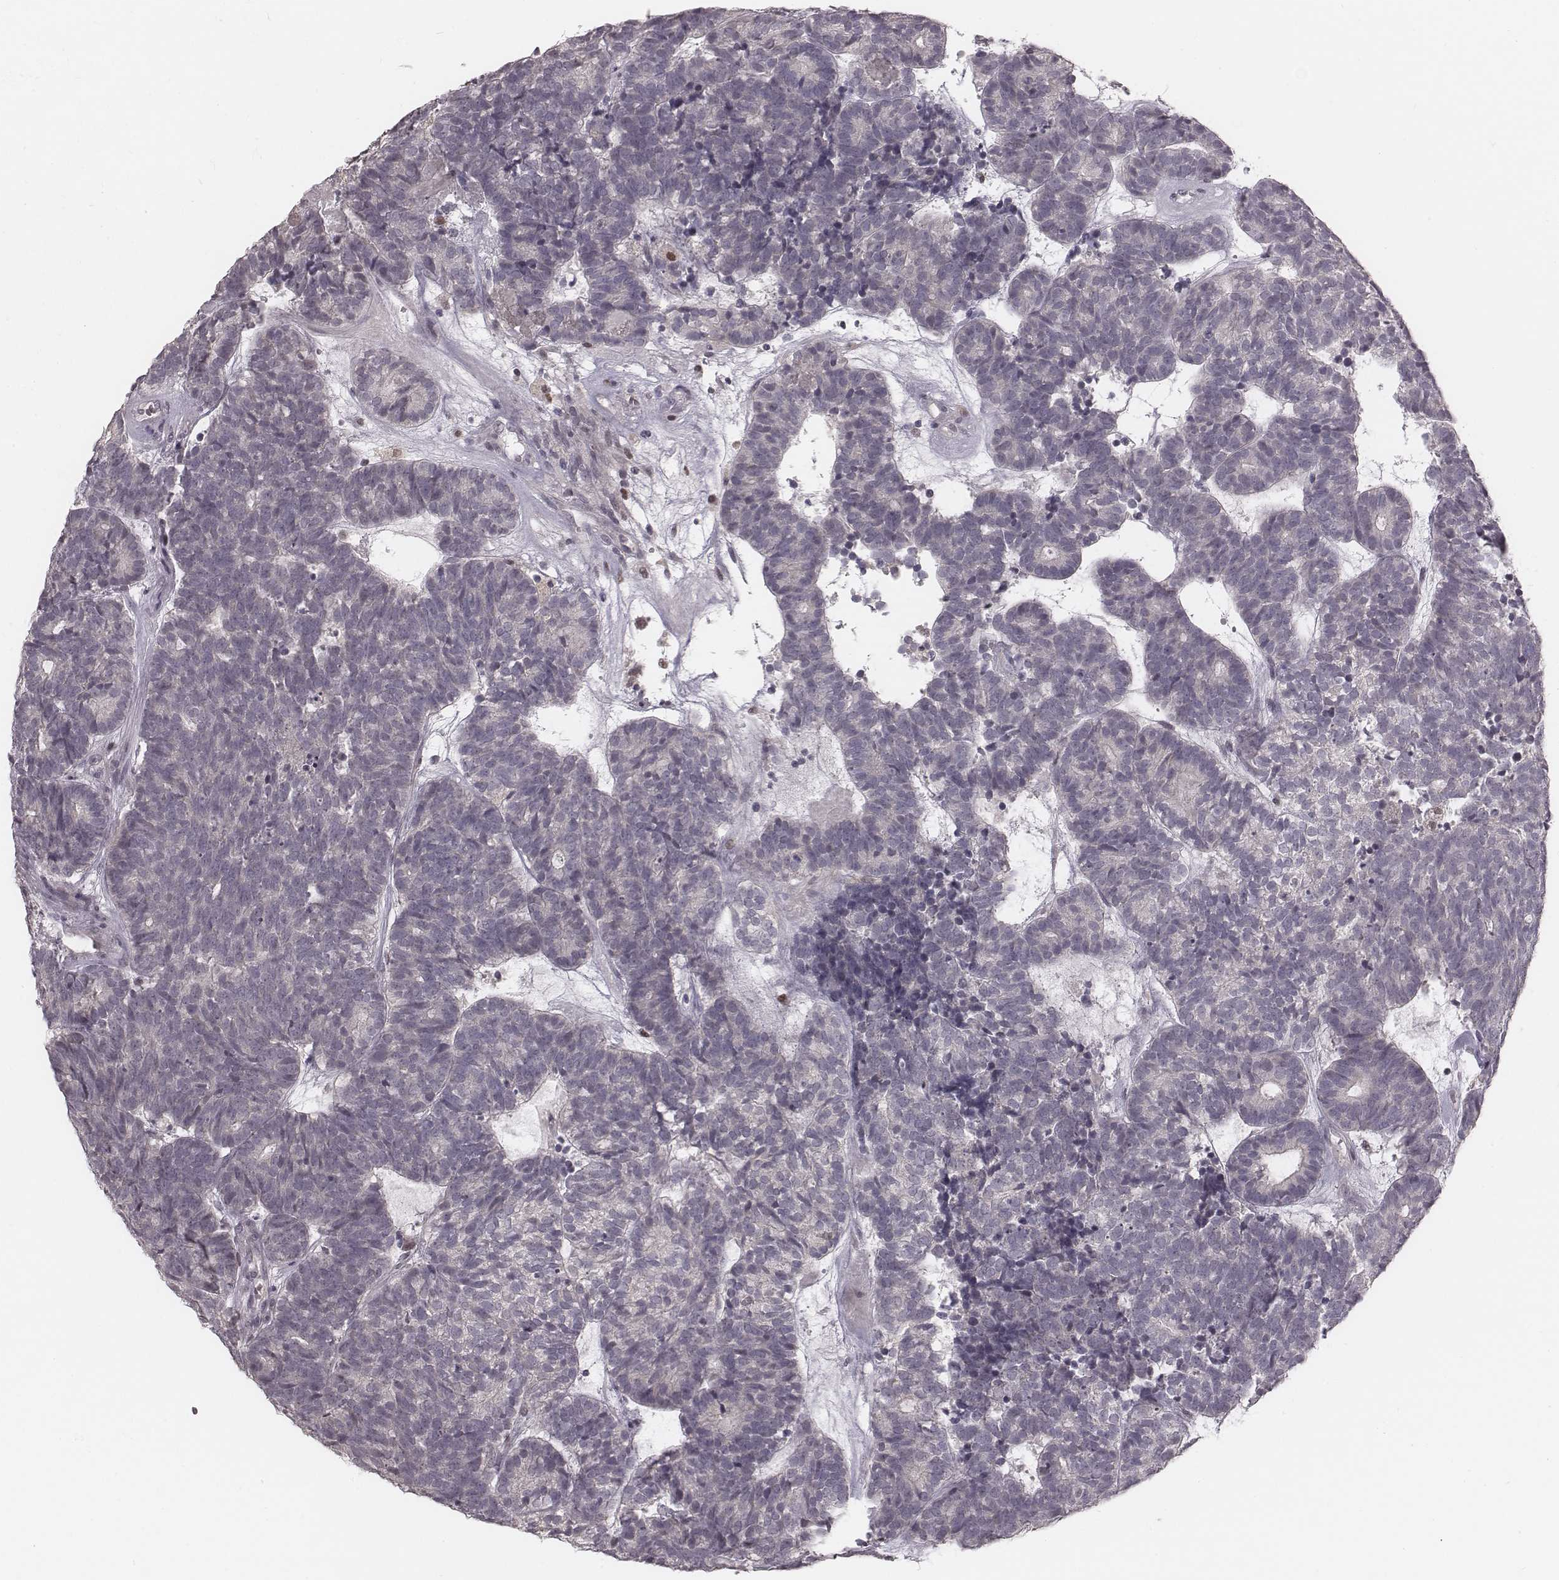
{"staining": {"intensity": "negative", "quantity": "none", "location": "none"}, "tissue": "head and neck cancer", "cell_type": "Tumor cells", "image_type": "cancer", "snomed": [{"axis": "morphology", "description": "Adenocarcinoma, NOS"}, {"axis": "topography", "description": "Head-Neck"}], "caption": "The IHC histopathology image has no significant positivity in tumor cells of head and neck cancer tissue. (DAB (3,3'-diaminobenzidine) IHC visualized using brightfield microscopy, high magnification).", "gene": "IQCG", "patient": {"sex": "female", "age": 81}}